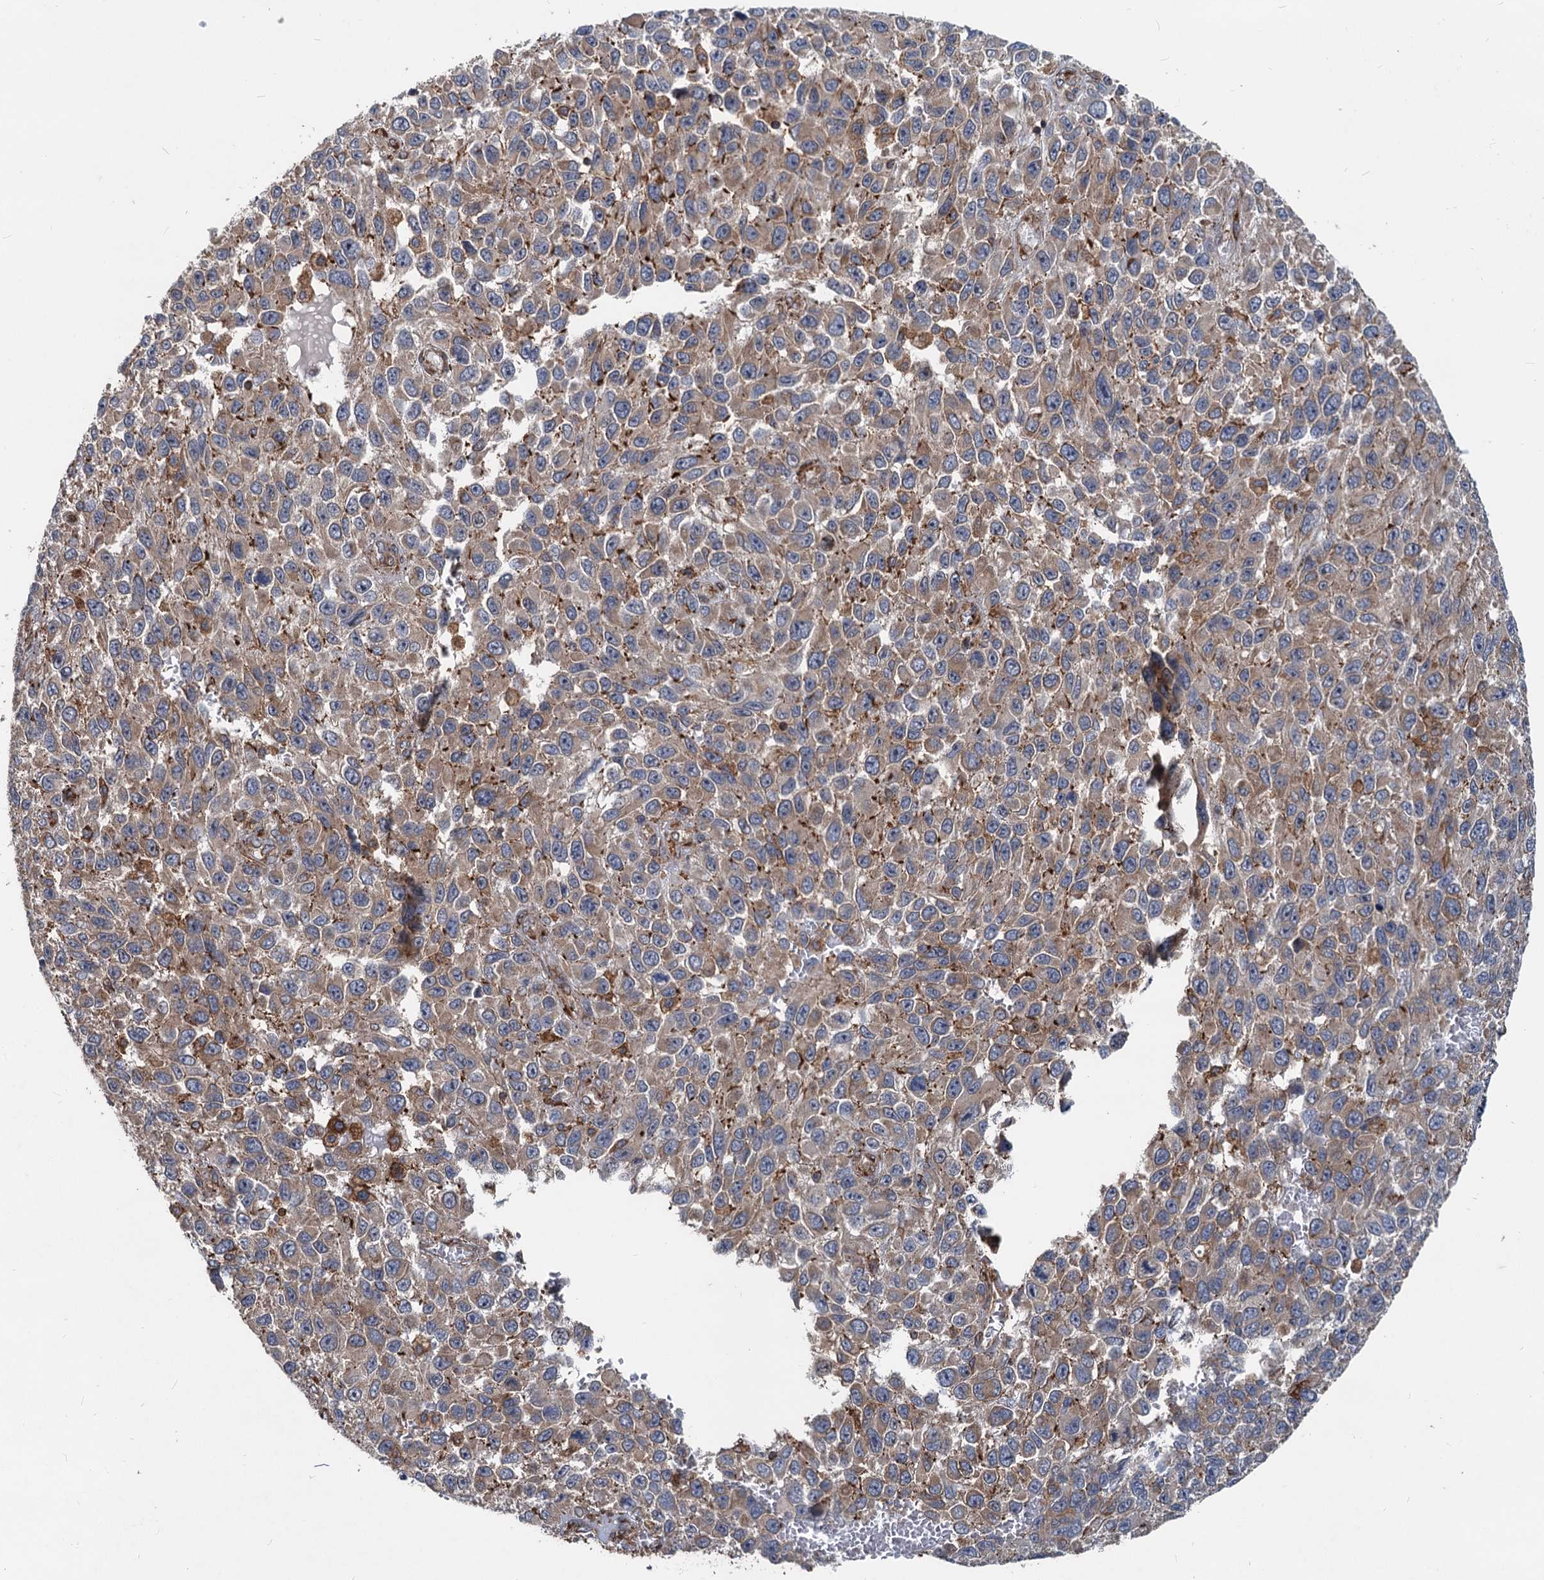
{"staining": {"intensity": "moderate", "quantity": ">75%", "location": "cytoplasmic/membranous"}, "tissue": "melanoma", "cell_type": "Tumor cells", "image_type": "cancer", "snomed": [{"axis": "morphology", "description": "Normal tissue, NOS"}, {"axis": "morphology", "description": "Malignant melanoma, NOS"}, {"axis": "topography", "description": "Skin"}], "caption": "Protein staining of melanoma tissue displays moderate cytoplasmic/membranous expression in approximately >75% of tumor cells.", "gene": "STIM1", "patient": {"sex": "female", "age": 96}}